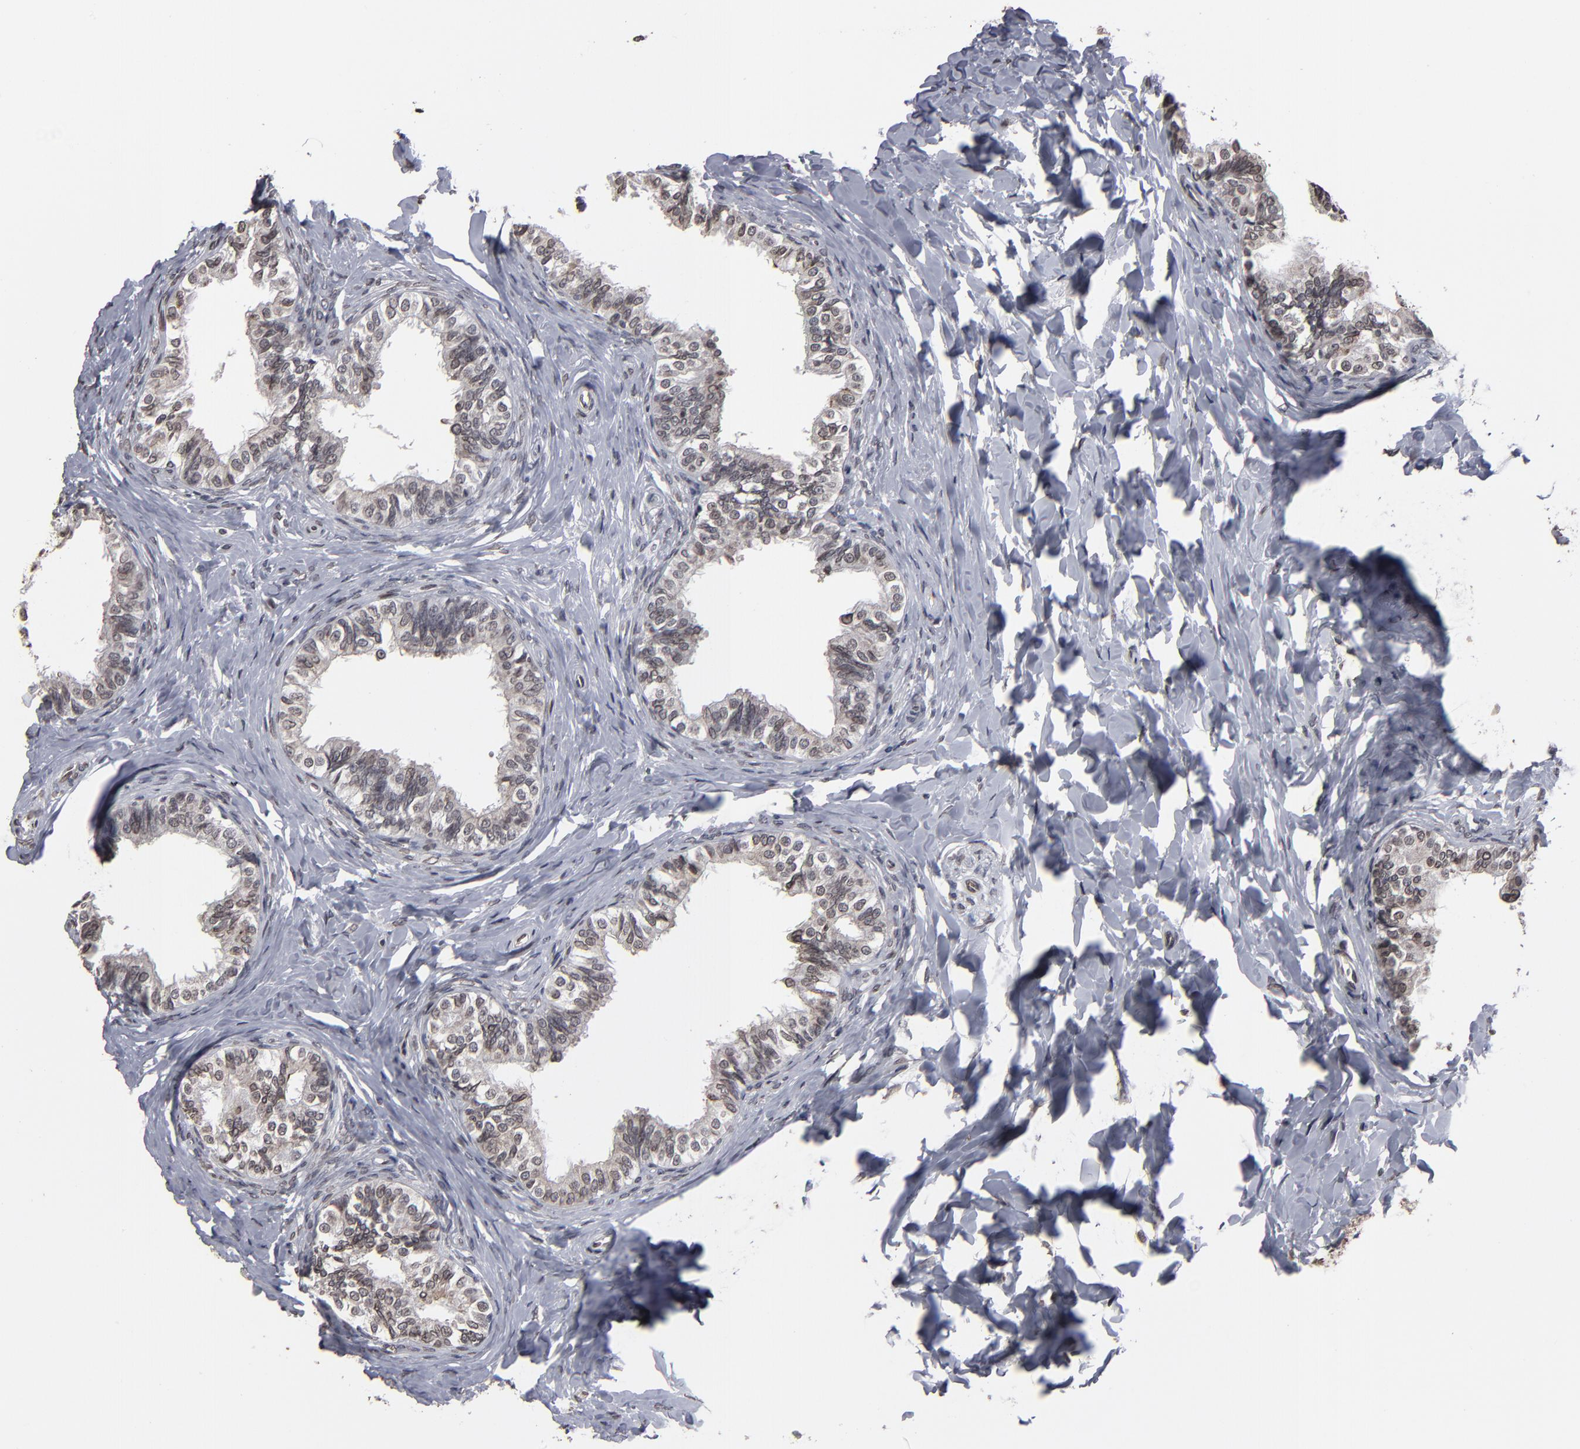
{"staining": {"intensity": "moderate", "quantity": "25%-75%", "location": "cytoplasmic/membranous,nuclear"}, "tissue": "epididymis", "cell_type": "Glandular cells", "image_type": "normal", "snomed": [{"axis": "morphology", "description": "Normal tissue, NOS"}, {"axis": "topography", "description": "Soft tissue"}, {"axis": "topography", "description": "Epididymis"}], "caption": "Benign epididymis exhibits moderate cytoplasmic/membranous,nuclear staining in approximately 25%-75% of glandular cells, visualized by immunohistochemistry.", "gene": "BAZ1A", "patient": {"sex": "male", "age": 26}}